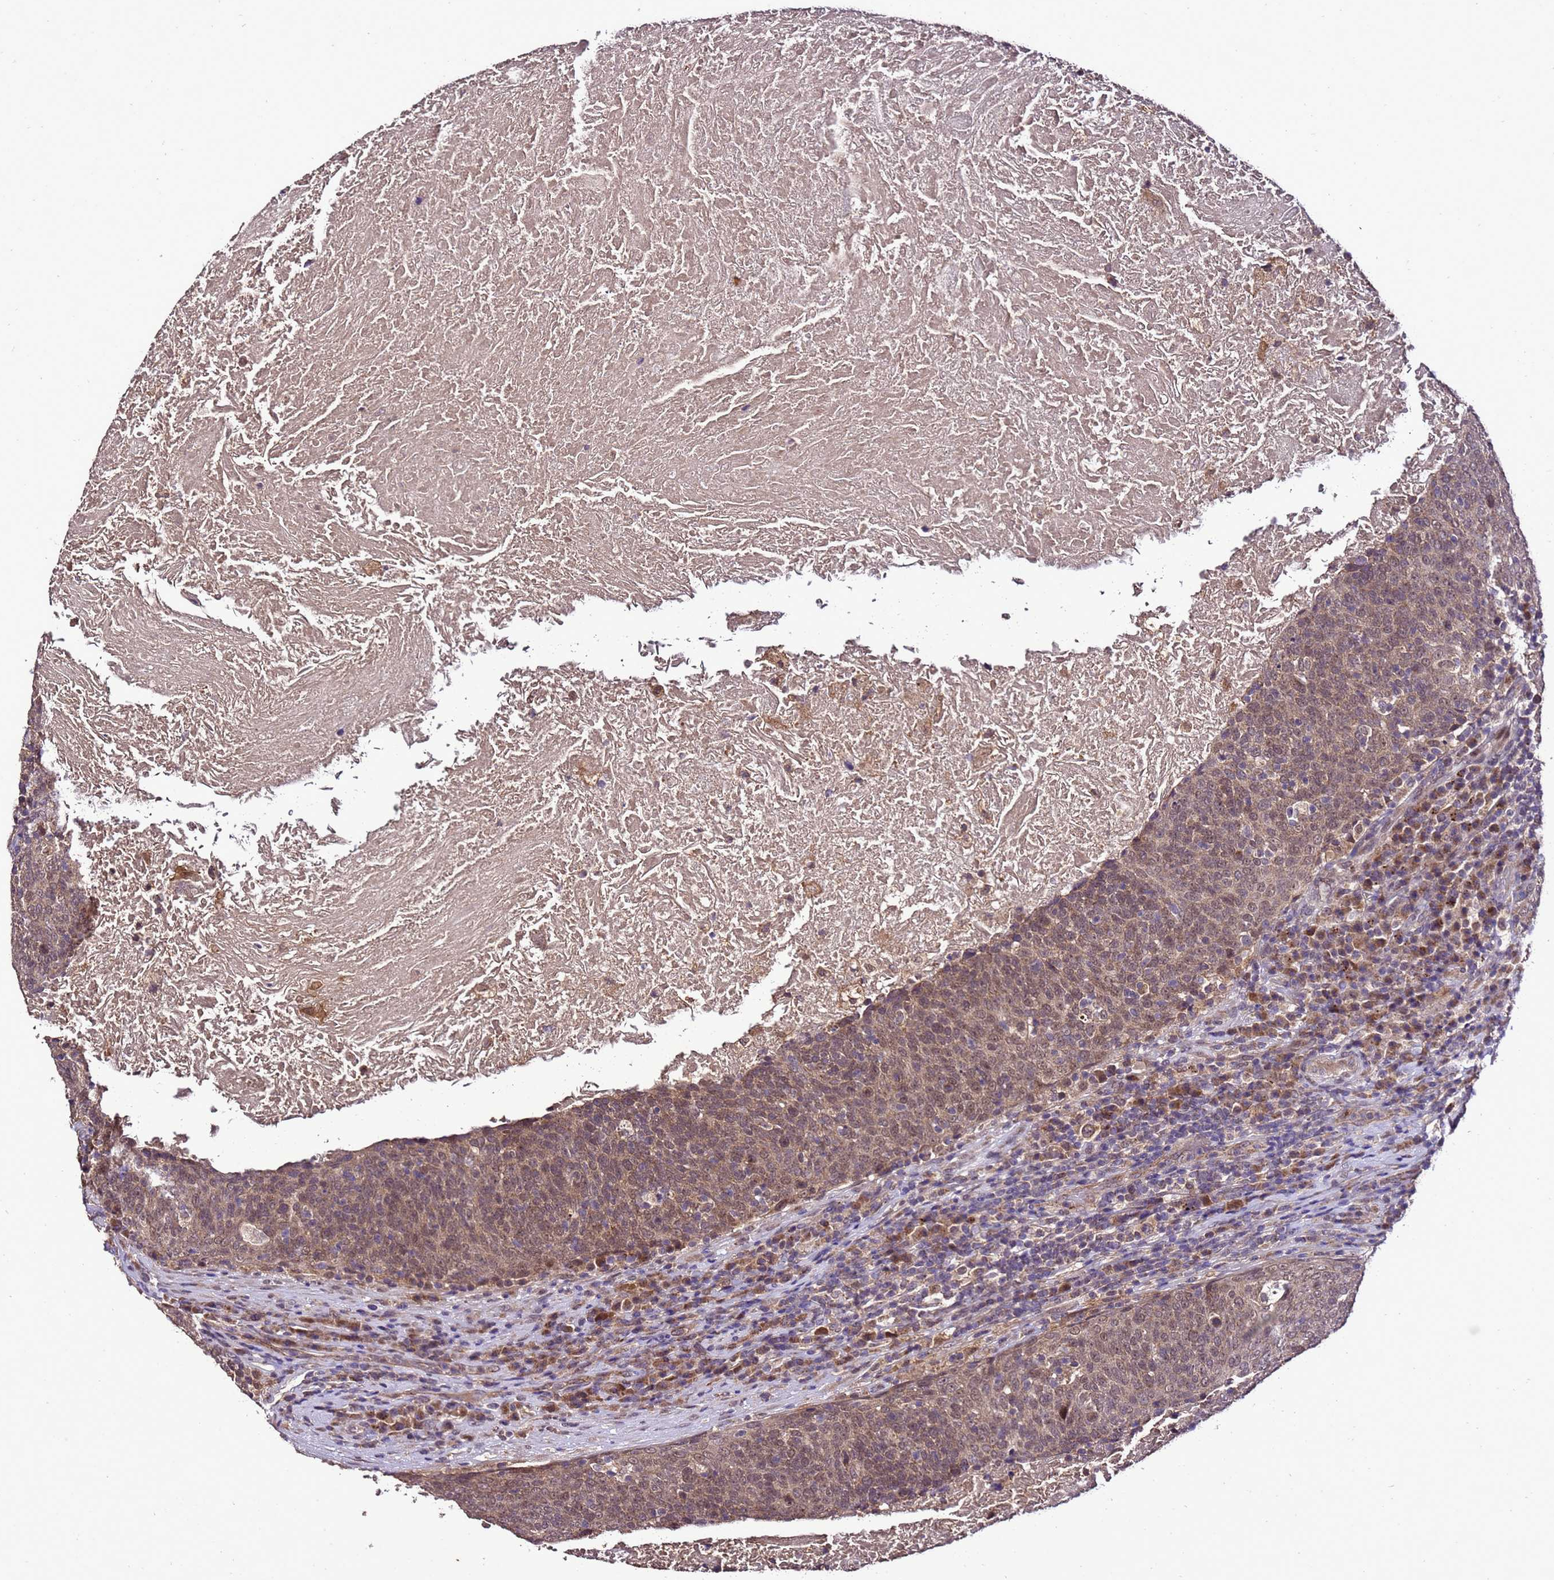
{"staining": {"intensity": "moderate", "quantity": ">75%", "location": "cytoplasmic/membranous,nuclear"}, "tissue": "head and neck cancer", "cell_type": "Tumor cells", "image_type": "cancer", "snomed": [{"axis": "morphology", "description": "Squamous cell carcinoma, NOS"}, {"axis": "morphology", "description": "Squamous cell carcinoma, metastatic, NOS"}, {"axis": "topography", "description": "Lymph node"}, {"axis": "topography", "description": "Head-Neck"}], "caption": "Human squamous cell carcinoma (head and neck) stained with a brown dye exhibits moderate cytoplasmic/membranous and nuclear positive positivity in about >75% of tumor cells.", "gene": "ZNF329", "patient": {"sex": "male", "age": 62}}